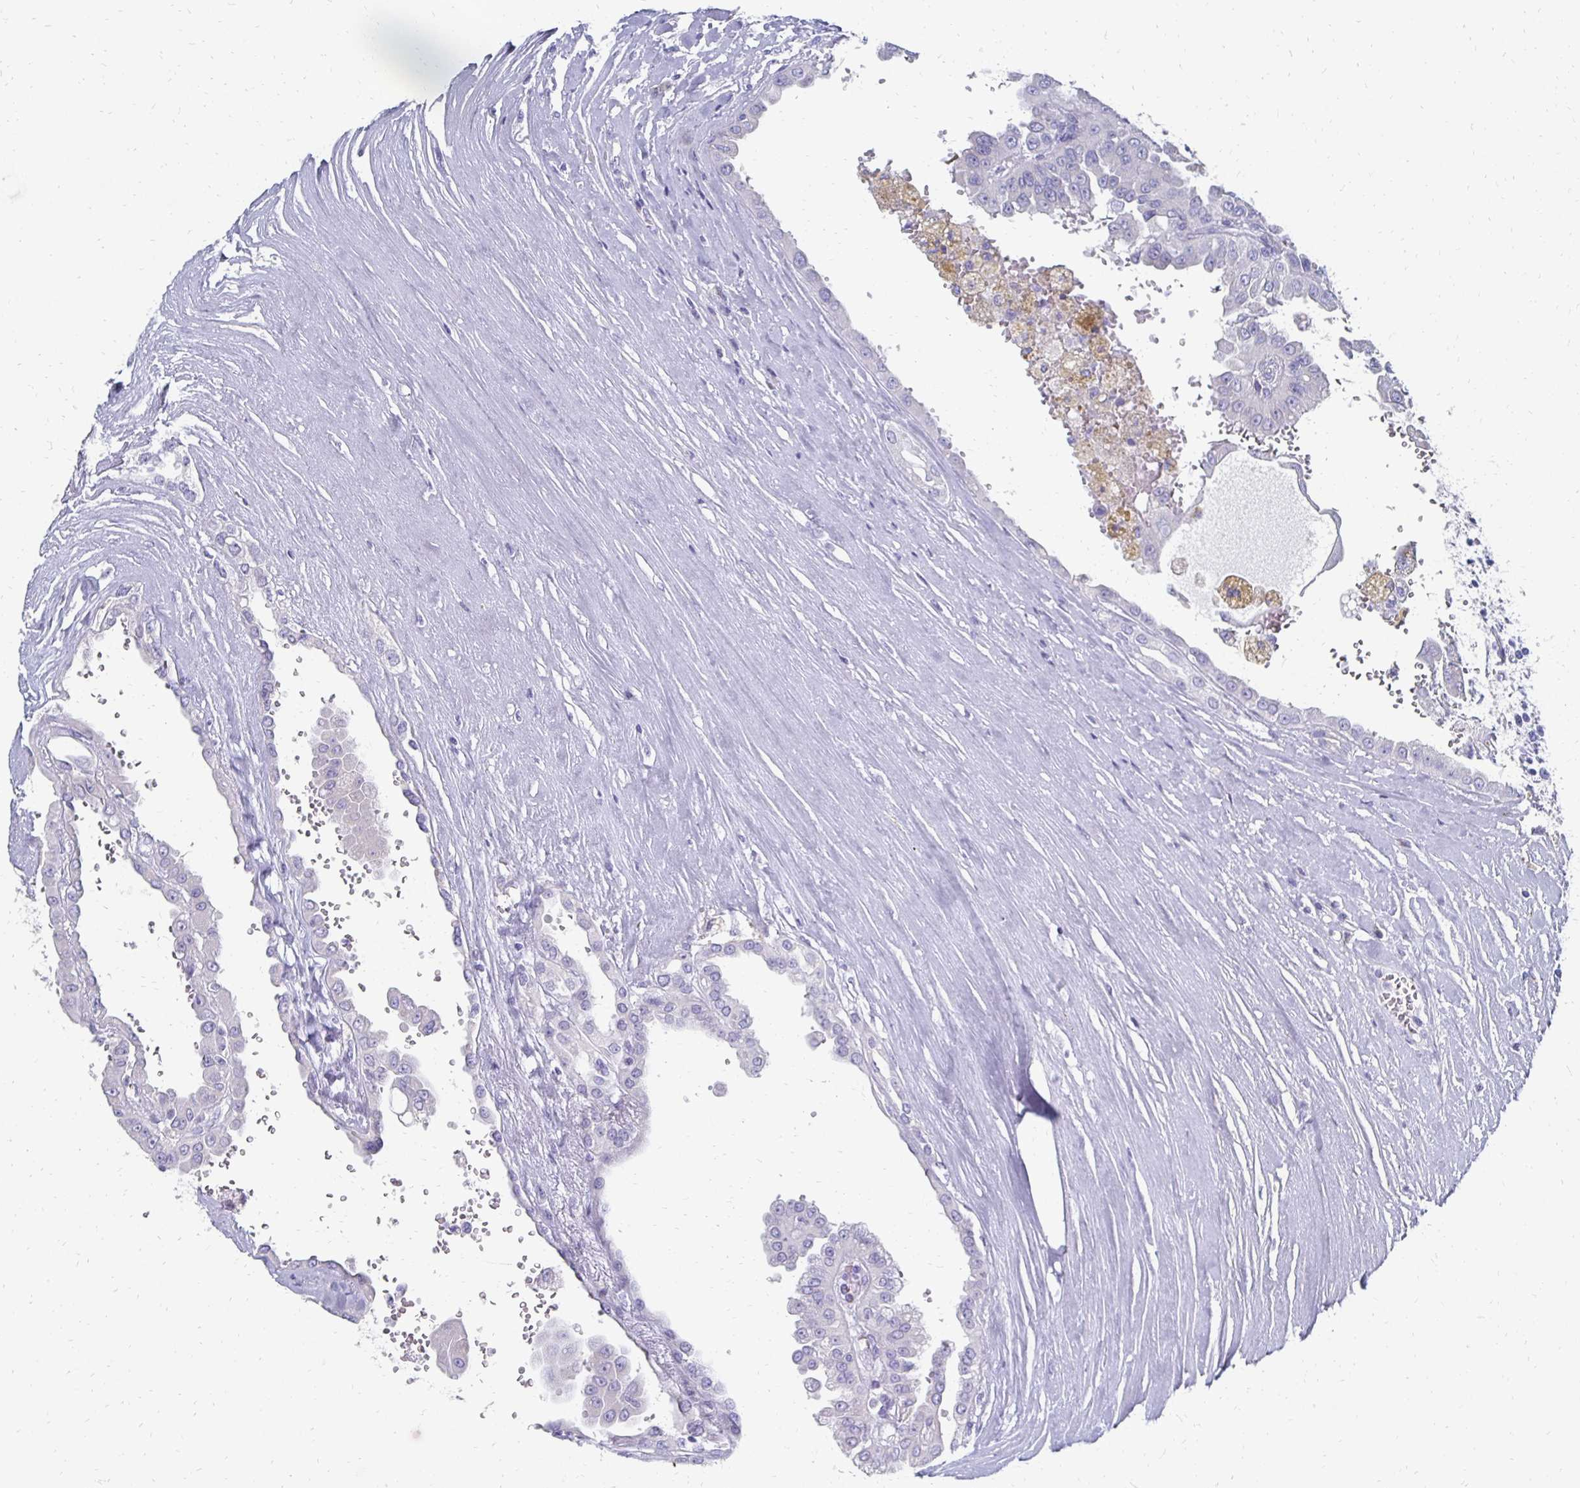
{"staining": {"intensity": "moderate", "quantity": "<25%", "location": "cytoplasmic/membranous"}, "tissue": "renal cancer", "cell_type": "Tumor cells", "image_type": "cancer", "snomed": [{"axis": "morphology", "description": "Adenocarcinoma, NOS"}, {"axis": "topography", "description": "Kidney"}], "caption": "Tumor cells demonstrate low levels of moderate cytoplasmic/membranous positivity in approximately <25% of cells in renal cancer.", "gene": "SYCP3", "patient": {"sex": "male", "age": 58}}